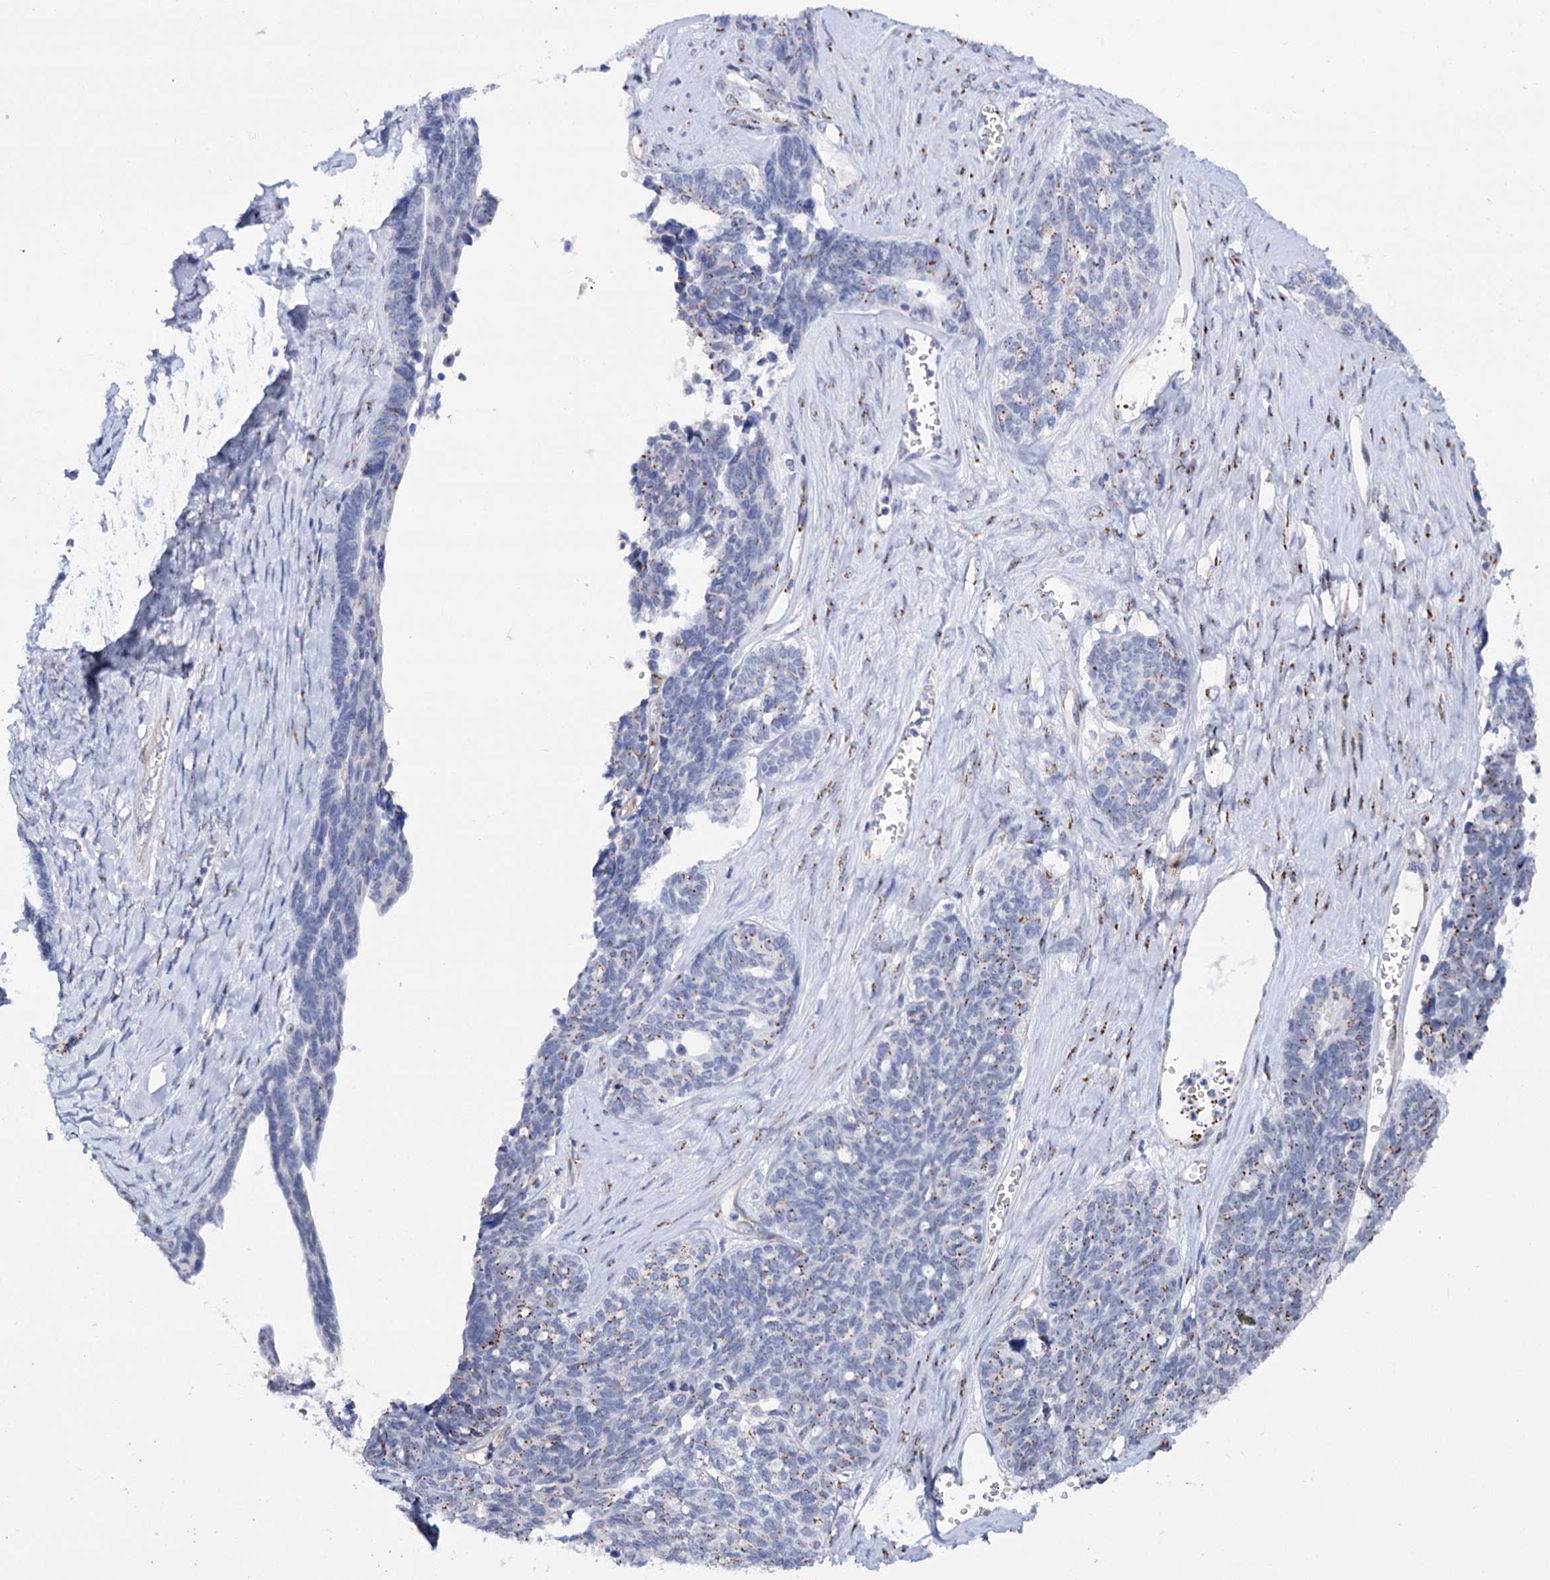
{"staining": {"intensity": "moderate", "quantity": "<25%", "location": "cytoplasmic/membranous"}, "tissue": "ovarian cancer", "cell_type": "Tumor cells", "image_type": "cancer", "snomed": [{"axis": "morphology", "description": "Cystadenocarcinoma, serous, NOS"}, {"axis": "topography", "description": "Ovary"}], "caption": "IHC image of human ovarian cancer stained for a protein (brown), which reveals low levels of moderate cytoplasmic/membranous positivity in about <25% of tumor cells.", "gene": "C11orf96", "patient": {"sex": "female", "age": 79}}